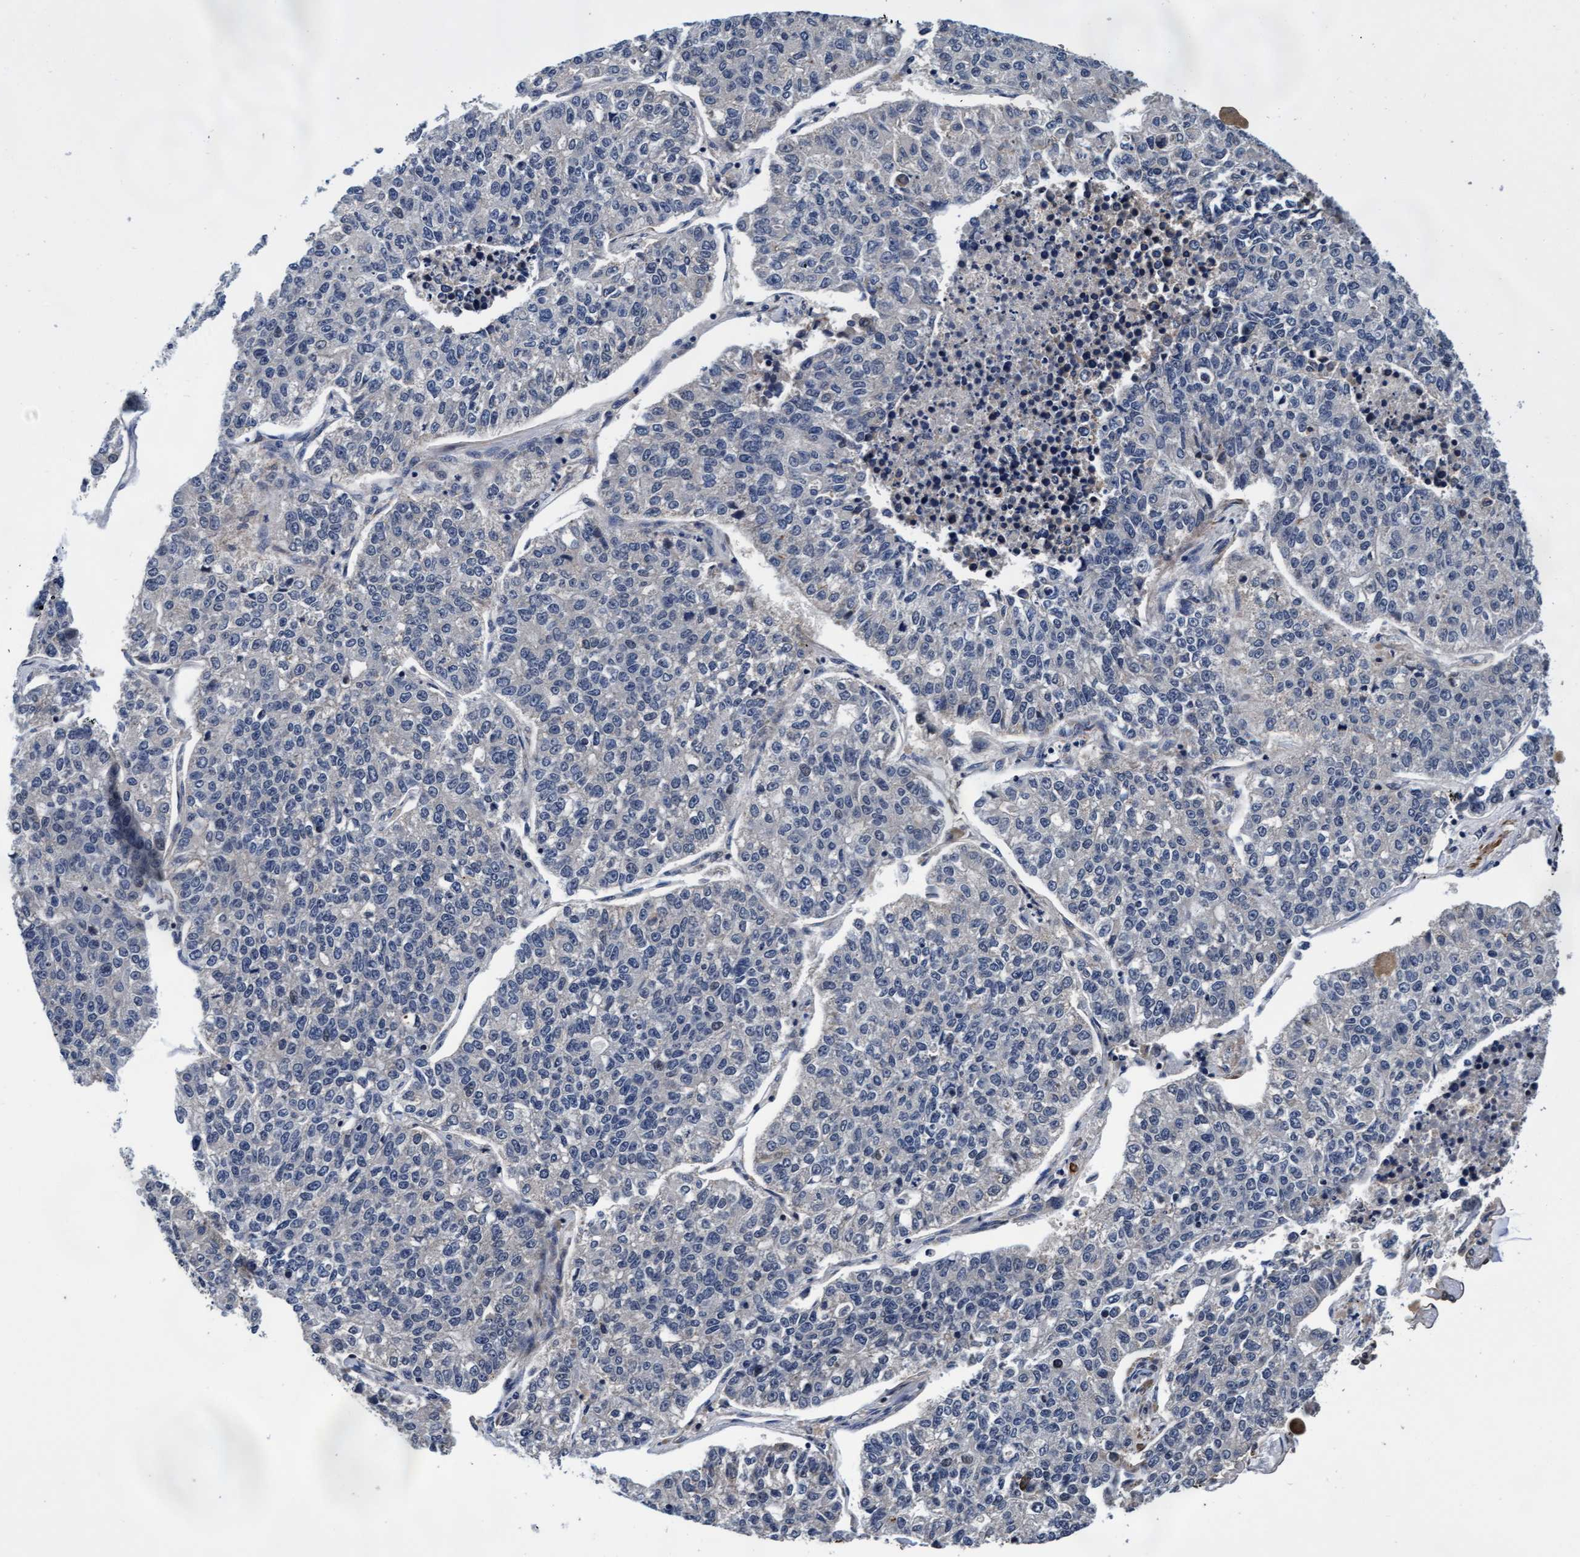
{"staining": {"intensity": "negative", "quantity": "none", "location": "none"}, "tissue": "lung cancer", "cell_type": "Tumor cells", "image_type": "cancer", "snomed": [{"axis": "morphology", "description": "Adenocarcinoma, NOS"}, {"axis": "topography", "description": "Lung"}], "caption": "DAB (3,3'-diaminobenzidine) immunohistochemical staining of adenocarcinoma (lung) demonstrates no significant expression in tumor cells. The staining is performed using DAB brown chromogen with nuclei counter-stained in using hematoxylin.", "gene": "EFCAB13", "patient": {"sex": "male", "age": 49}}